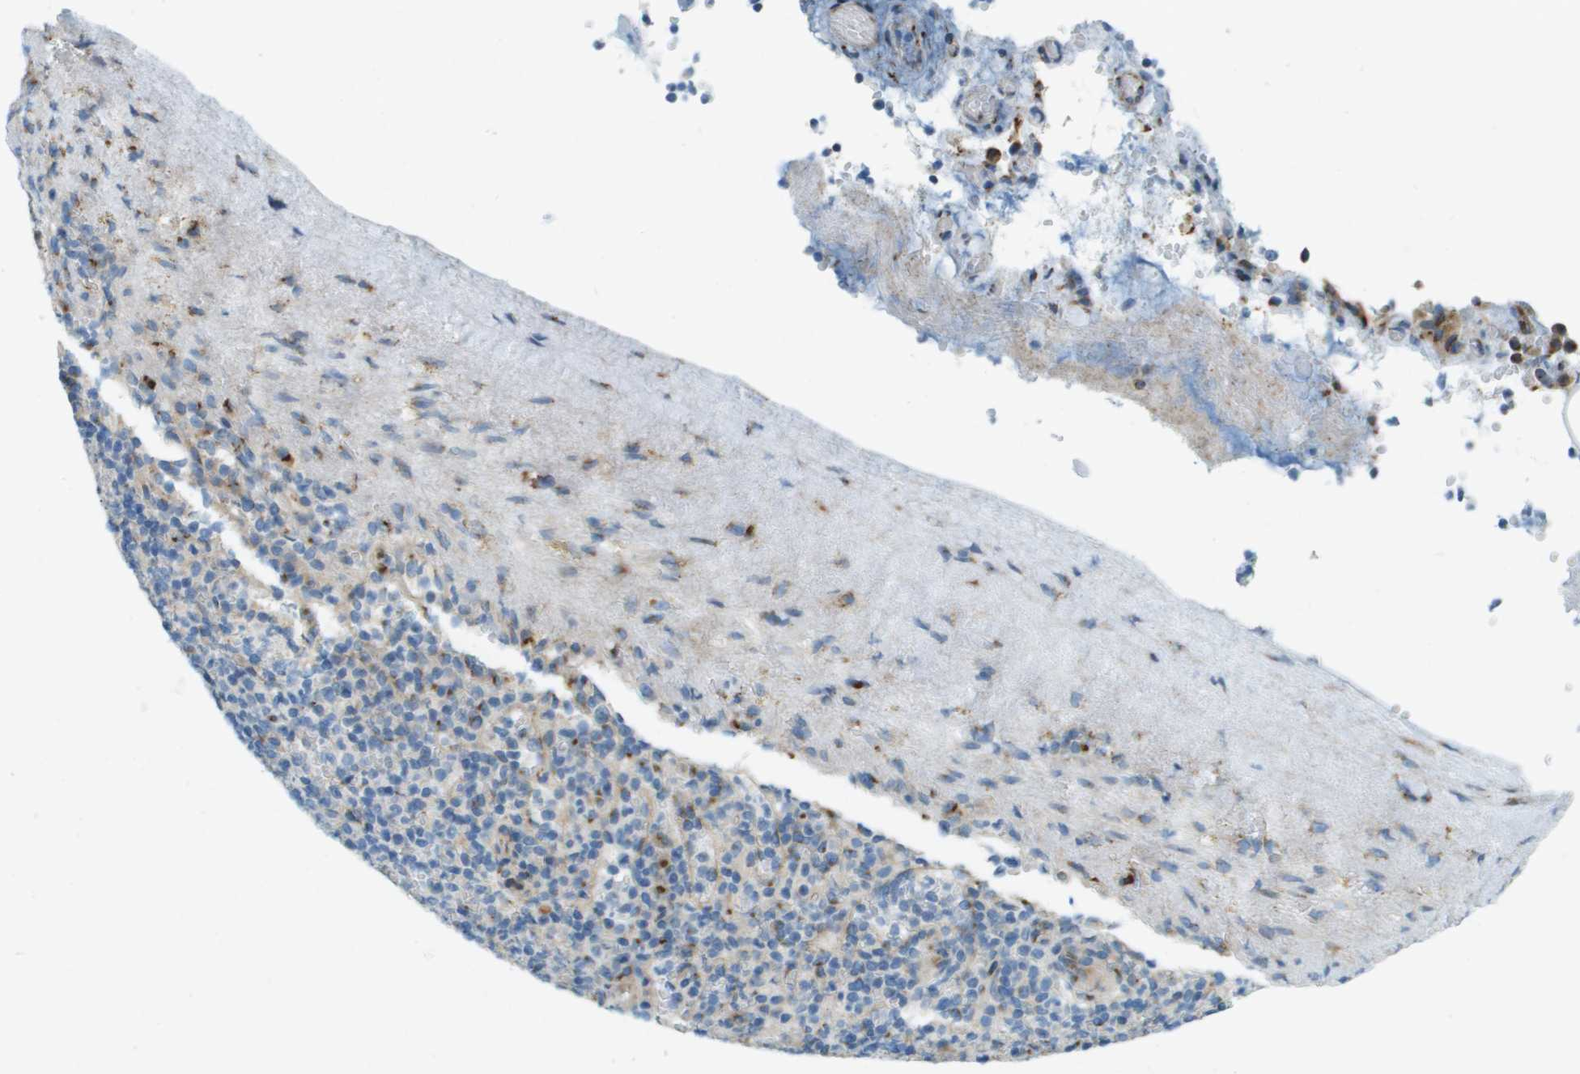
{"staining": {"intensity": "negative", "quantity": "none", "location": "none"}, "tissue": "cerebral cortex", "cell_type": "Endothelial cells", "image_type": "normal", "snomed": [{"axis": "morphology", "description": "Normal tissue, NOS"}, {"axis": "topography", "description": "Cerebral cortex"}], "caption": "IHC image of benign cerebral cortex: human cerebral cortex stained with DAB (3,3'-diaminobenzidine) displays no significant protein staining in endothelial cells.", "gene": "ACBD3", "patient": {"sex": "male", "age": 57}}